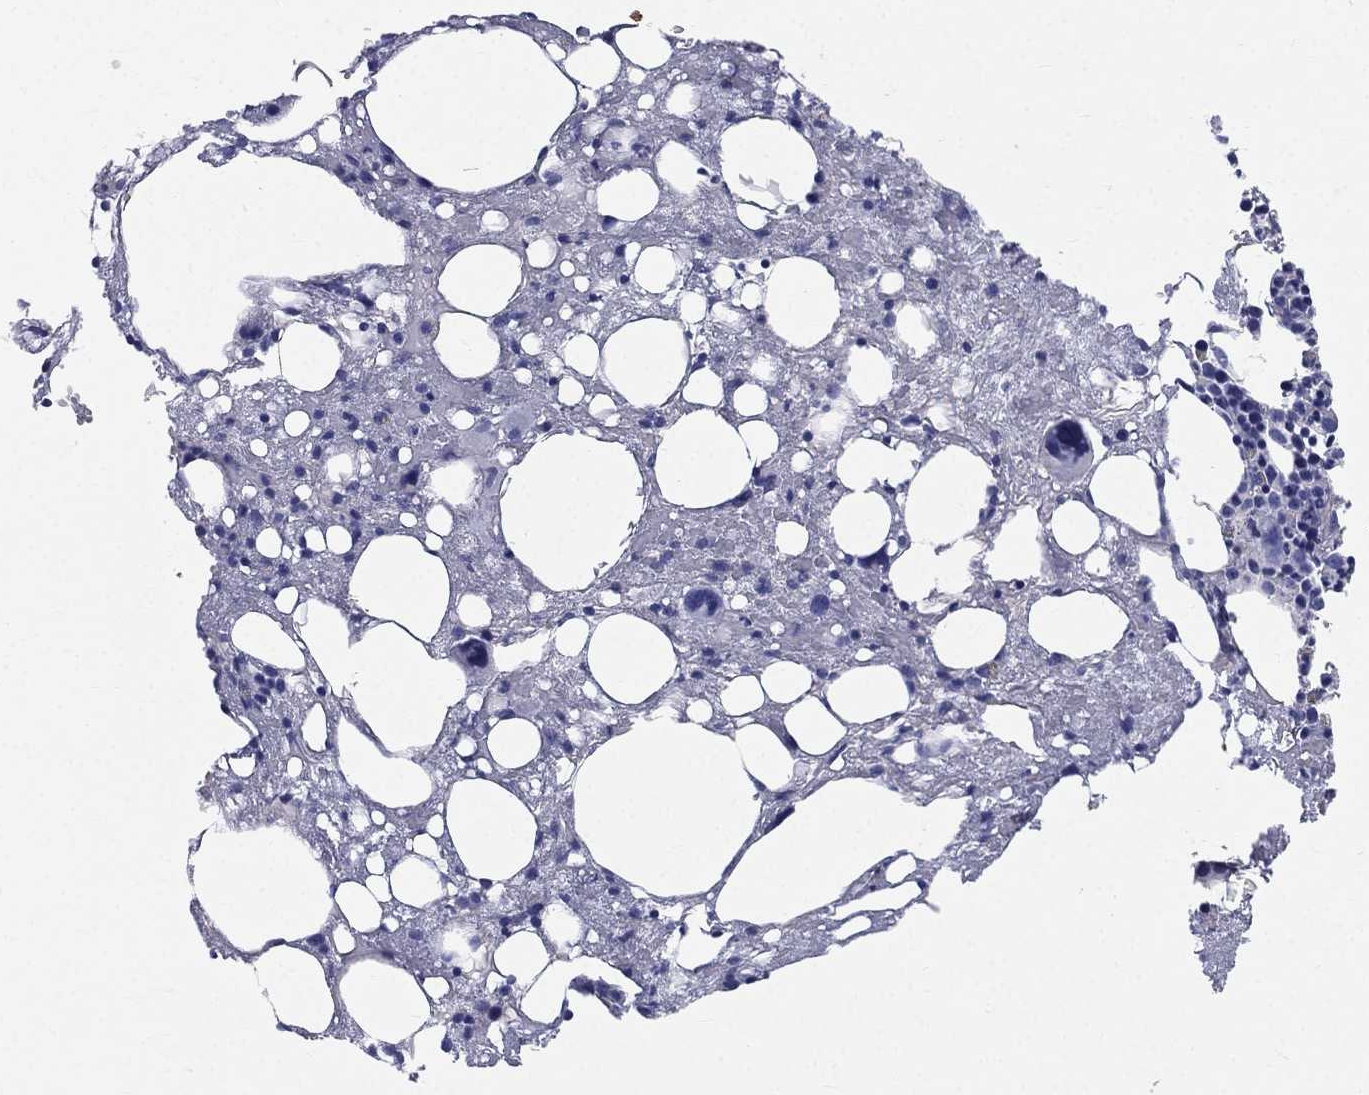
{"staining": {"intensity": "moderate", "quantity": "<25%", "location": "cytoplasmic/membranous"}, "tissue": "bone marrow", "cell_type": "Hematopoietic cells", "image_type": "normal", "snomed": [{"axis": "morphology", "description": "Normal tissue, NOS"}, {"axis": "topography", "description": "Bone marrow"}], "caption": "Immunohistochemical staining of normal human bone marrow shows moderate cytoplasmic/membranous protein staining in about <25% of hematopoietic cells. (DAB (3,3'-diaminobenzidine) IHC with brightfield microscopy, high magnification).", "gene": "HP", "patient": {"sex": "female", "age": 54}}